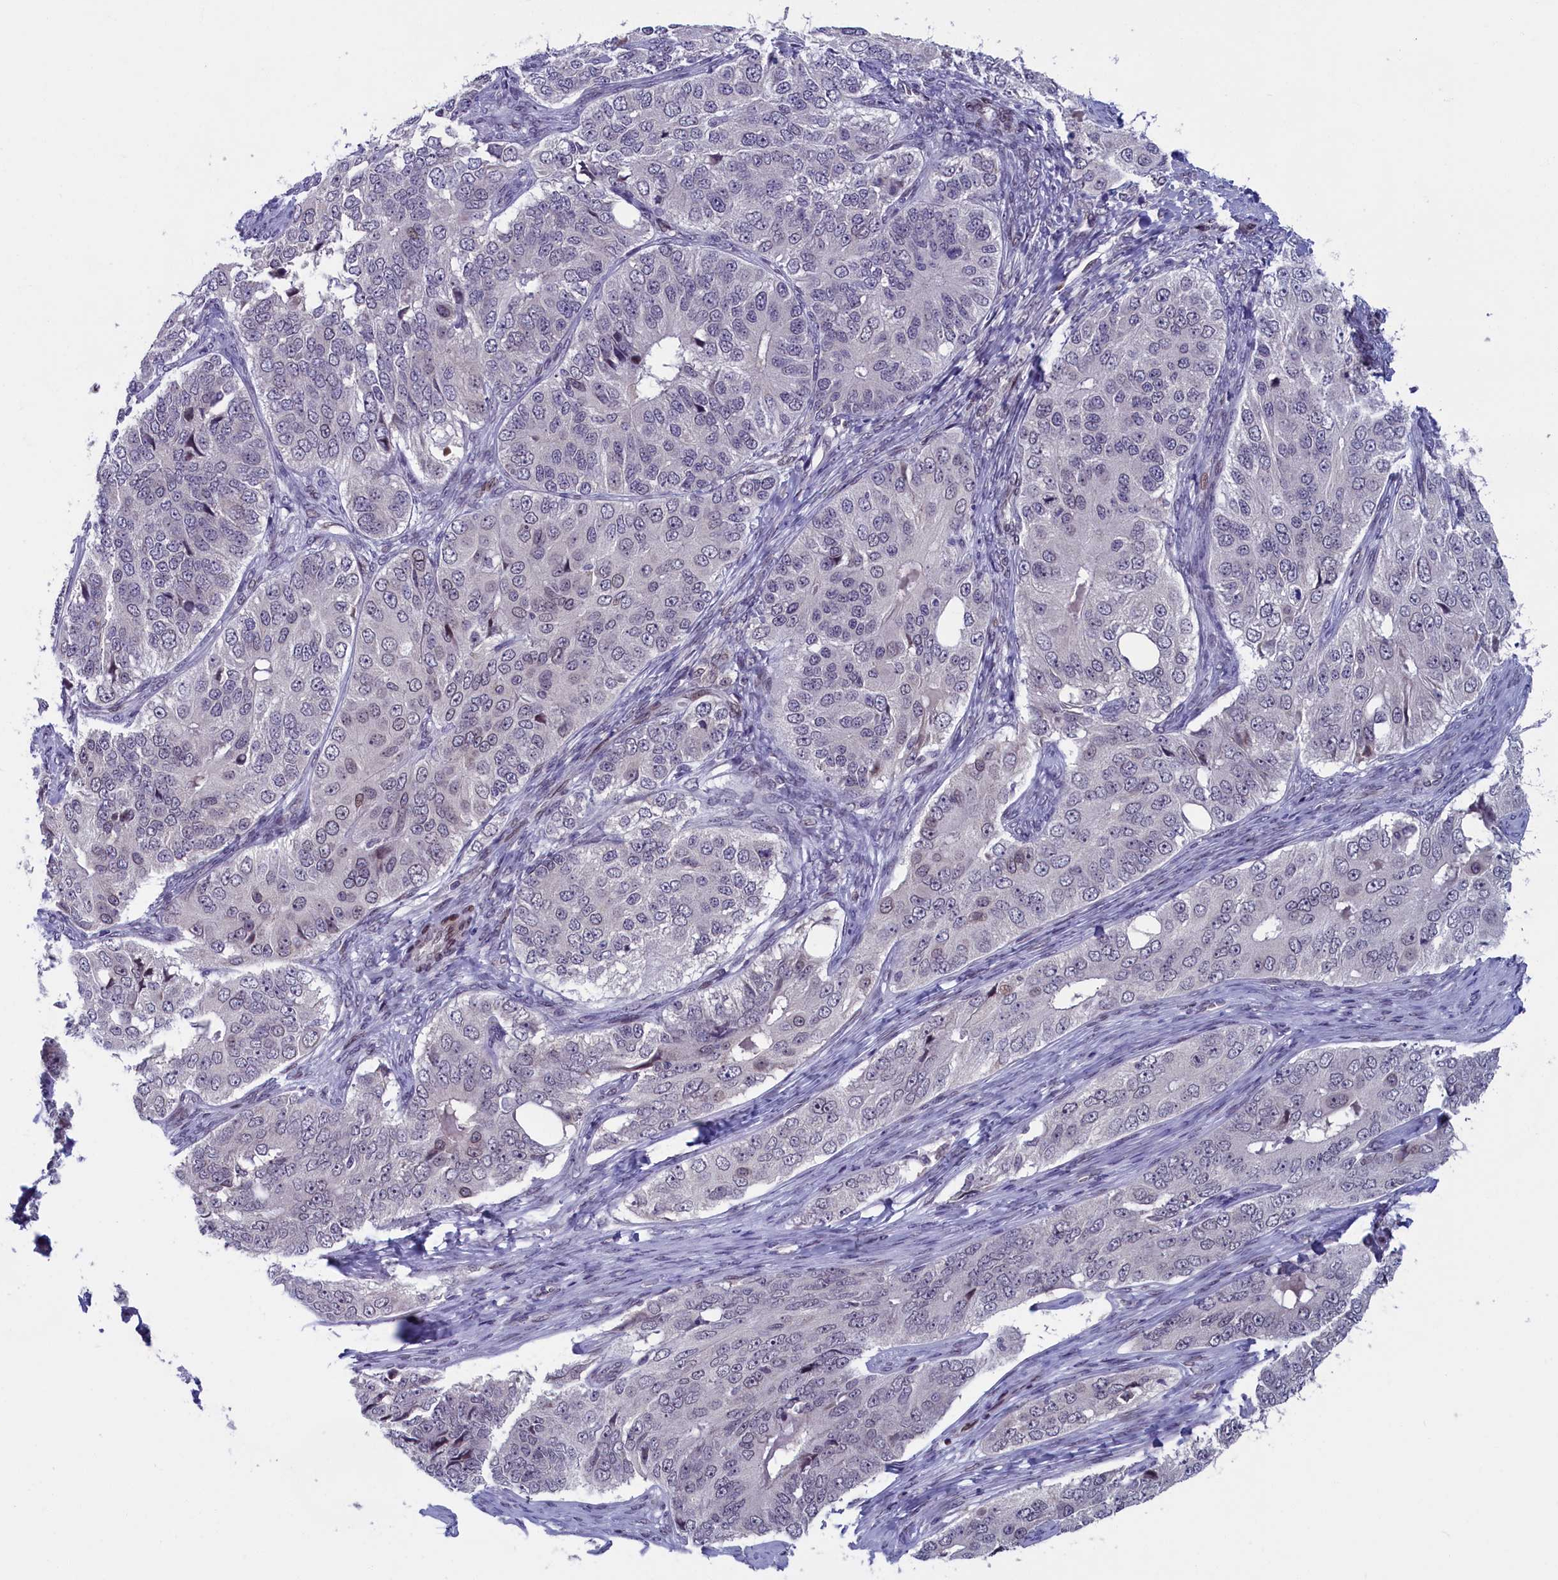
{"staining": {"intensity": "negative", "quantity": "none", "location": "none"}, "tissue": "ovarian cancer", "cell_type": "Tumor cells", "image_type": "cancer", "snomed": [{"axis": "morphology", "description": "Carcinoma, endometroid"}, {"axis": "topography", "description": "Ovary"}], "caption": "Human endometroid carcinoma (ovarian) stained for a protein using IHC exhibits no expression in tumor cells.", "gene": "GPSM1", "patient": {"sex": "female", "age": 51}}